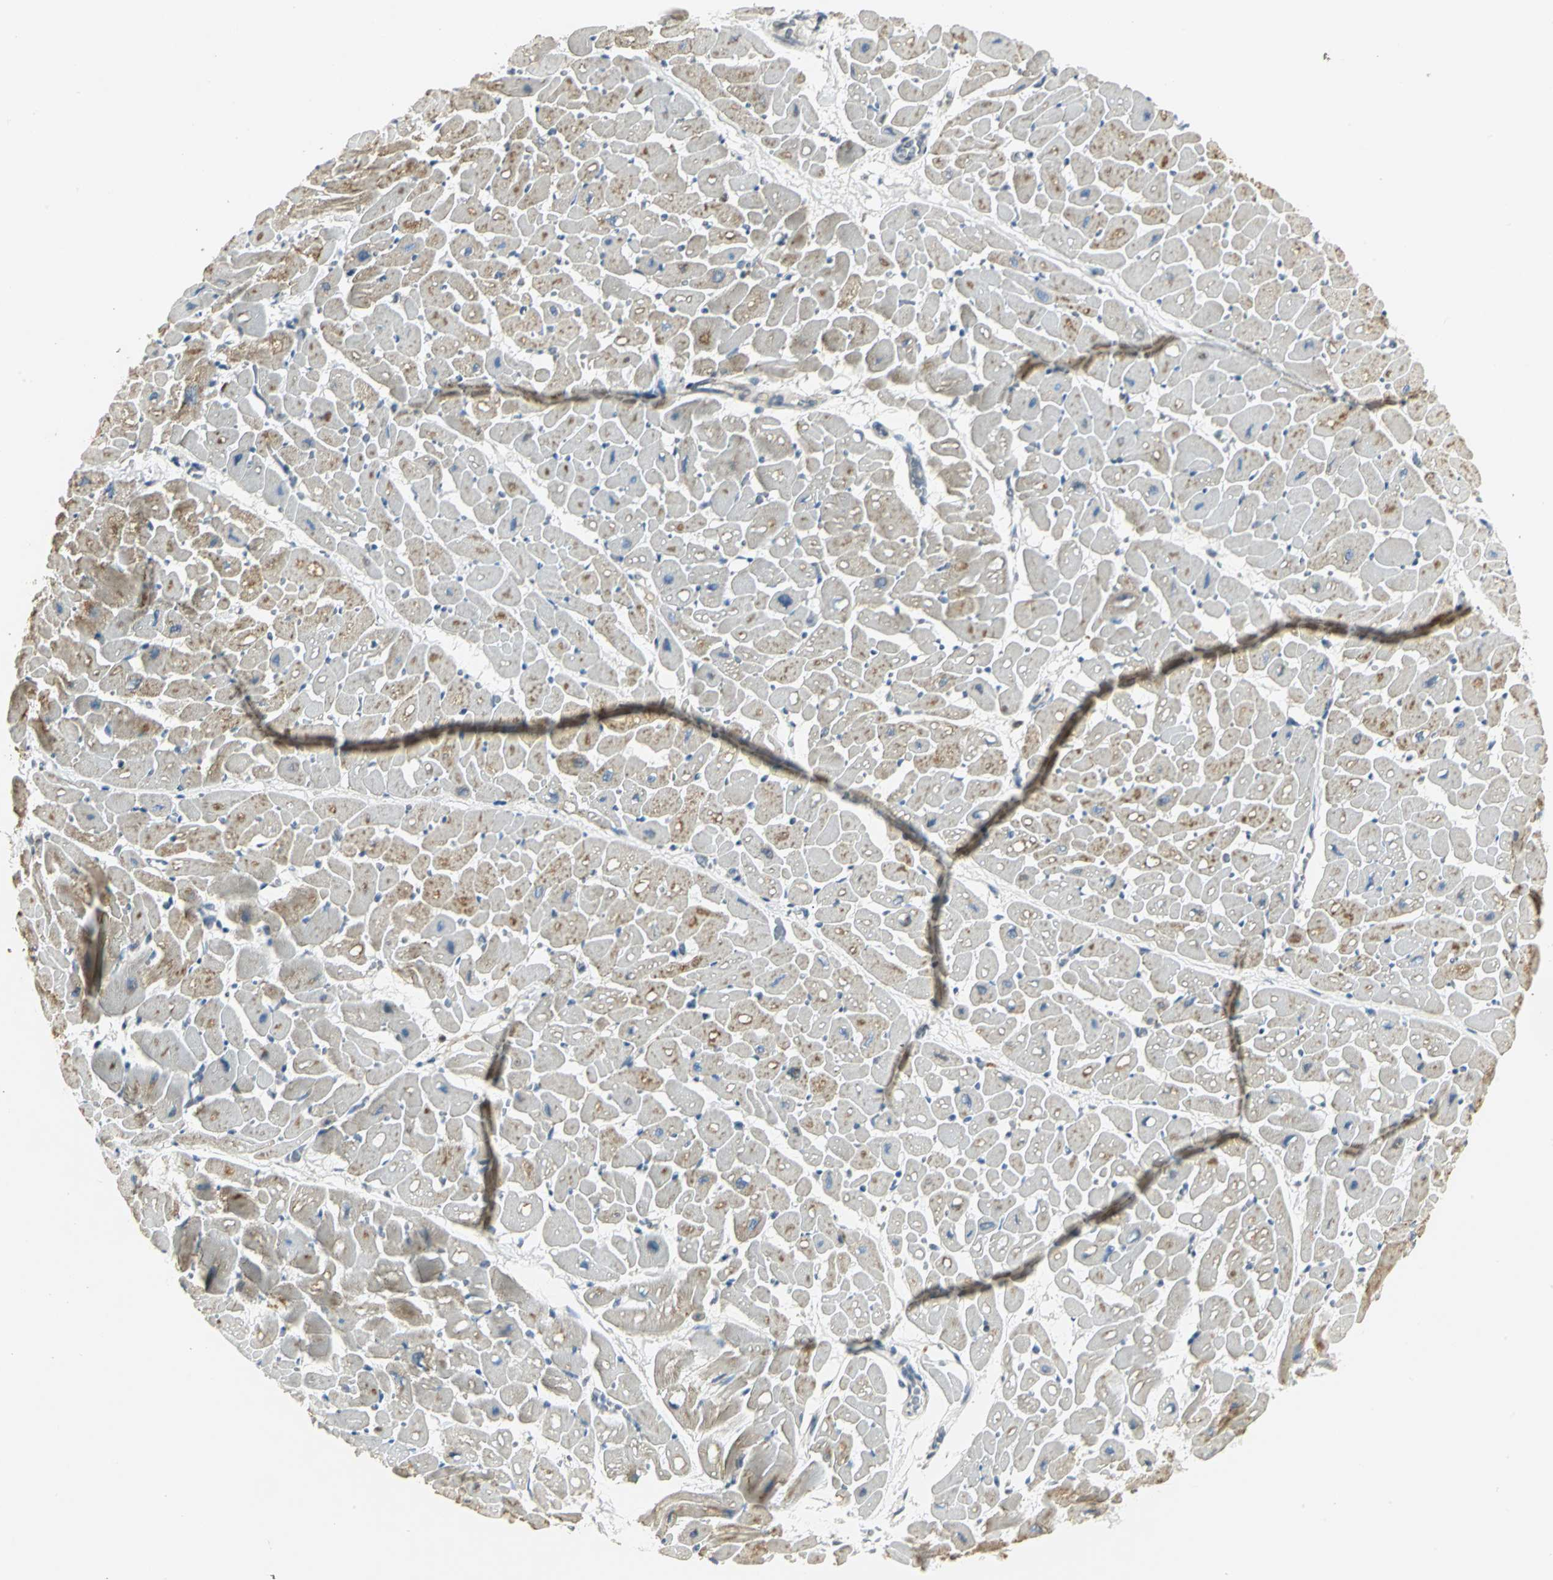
{"staining": {"intensity": "moderate", "quantity": ">75%", "location": "cytoplasmic/membranous"}, "tissue": "heart muscle", "cell_type": "Cardiomyocytes", "image_type": "normal", "snomed": [{"axis": "morphology", "description": "Normal tissue, NOS"}, {"axis": "topography", "description": "Heart"}], "caption": "Approximately >75% of cardiomyocytes in unremarkable heart muscle reveal moderate cytoplasmic/membranous protein positivity as visualized by brown immunohistochemical staining.", "gene": "USP40", "patient": {"sex": "male", "age": 45}}